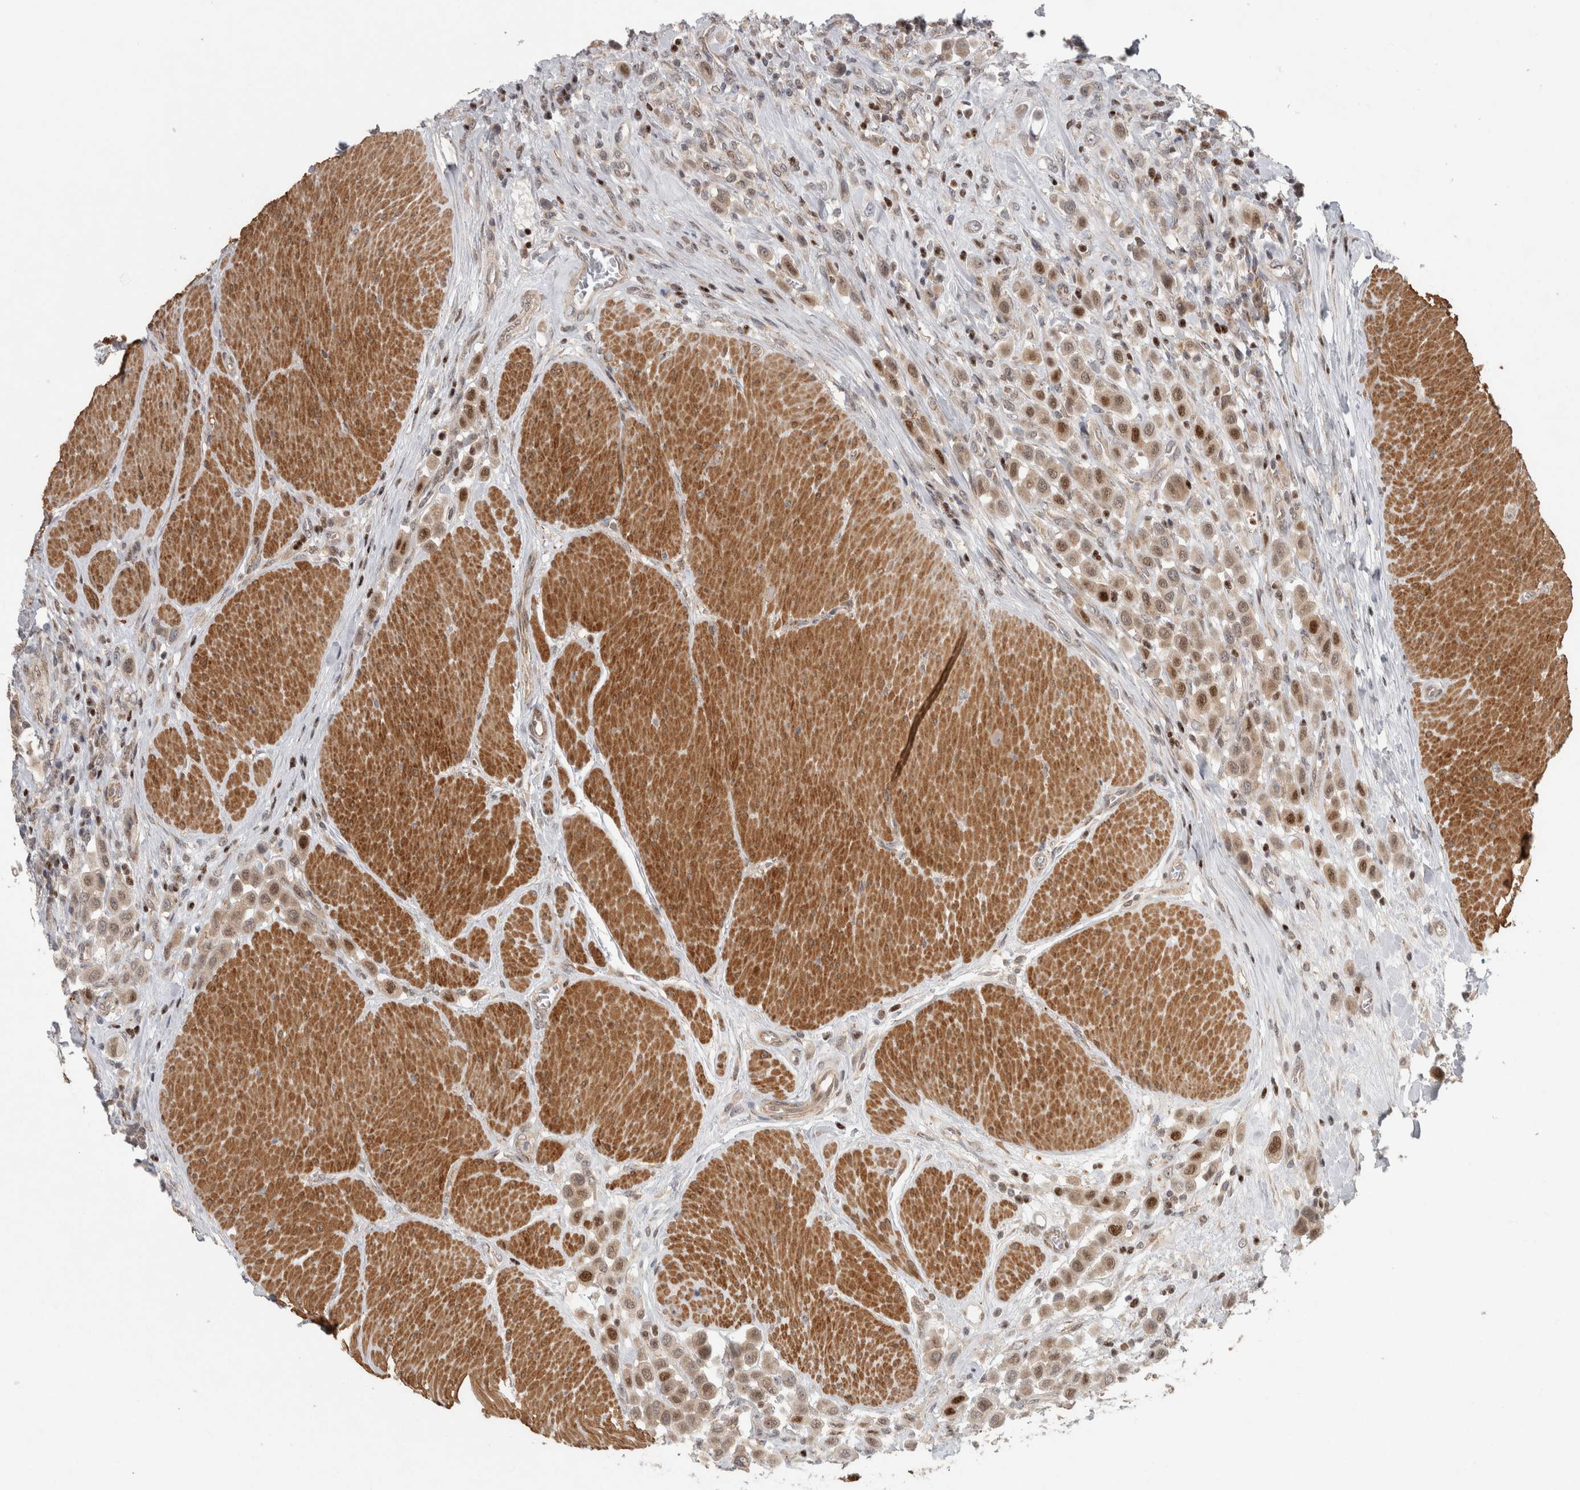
{"staining": {"intensity": "moderate", "quantity": "25%-75%", "location": "cytoplasmic/membranous,nuclear"}, "tissue": "urothelial cancer", "cell_type": "Tumor cells", "image_type": "cancer", "snomed": [{"axis": "morphology", "description": "Urothelial carcinoma, High grade"}, {"axis": "topography", "description": "Urinary bladder"}], "caption": "High-grade urothelial carcinoma tissue shows moderate cytoplasmic/membranous and nuclear staining in about 25%-75% of tumor cells", "gene": "KDM8", "patient": {"sex": "male", "age": 50}}